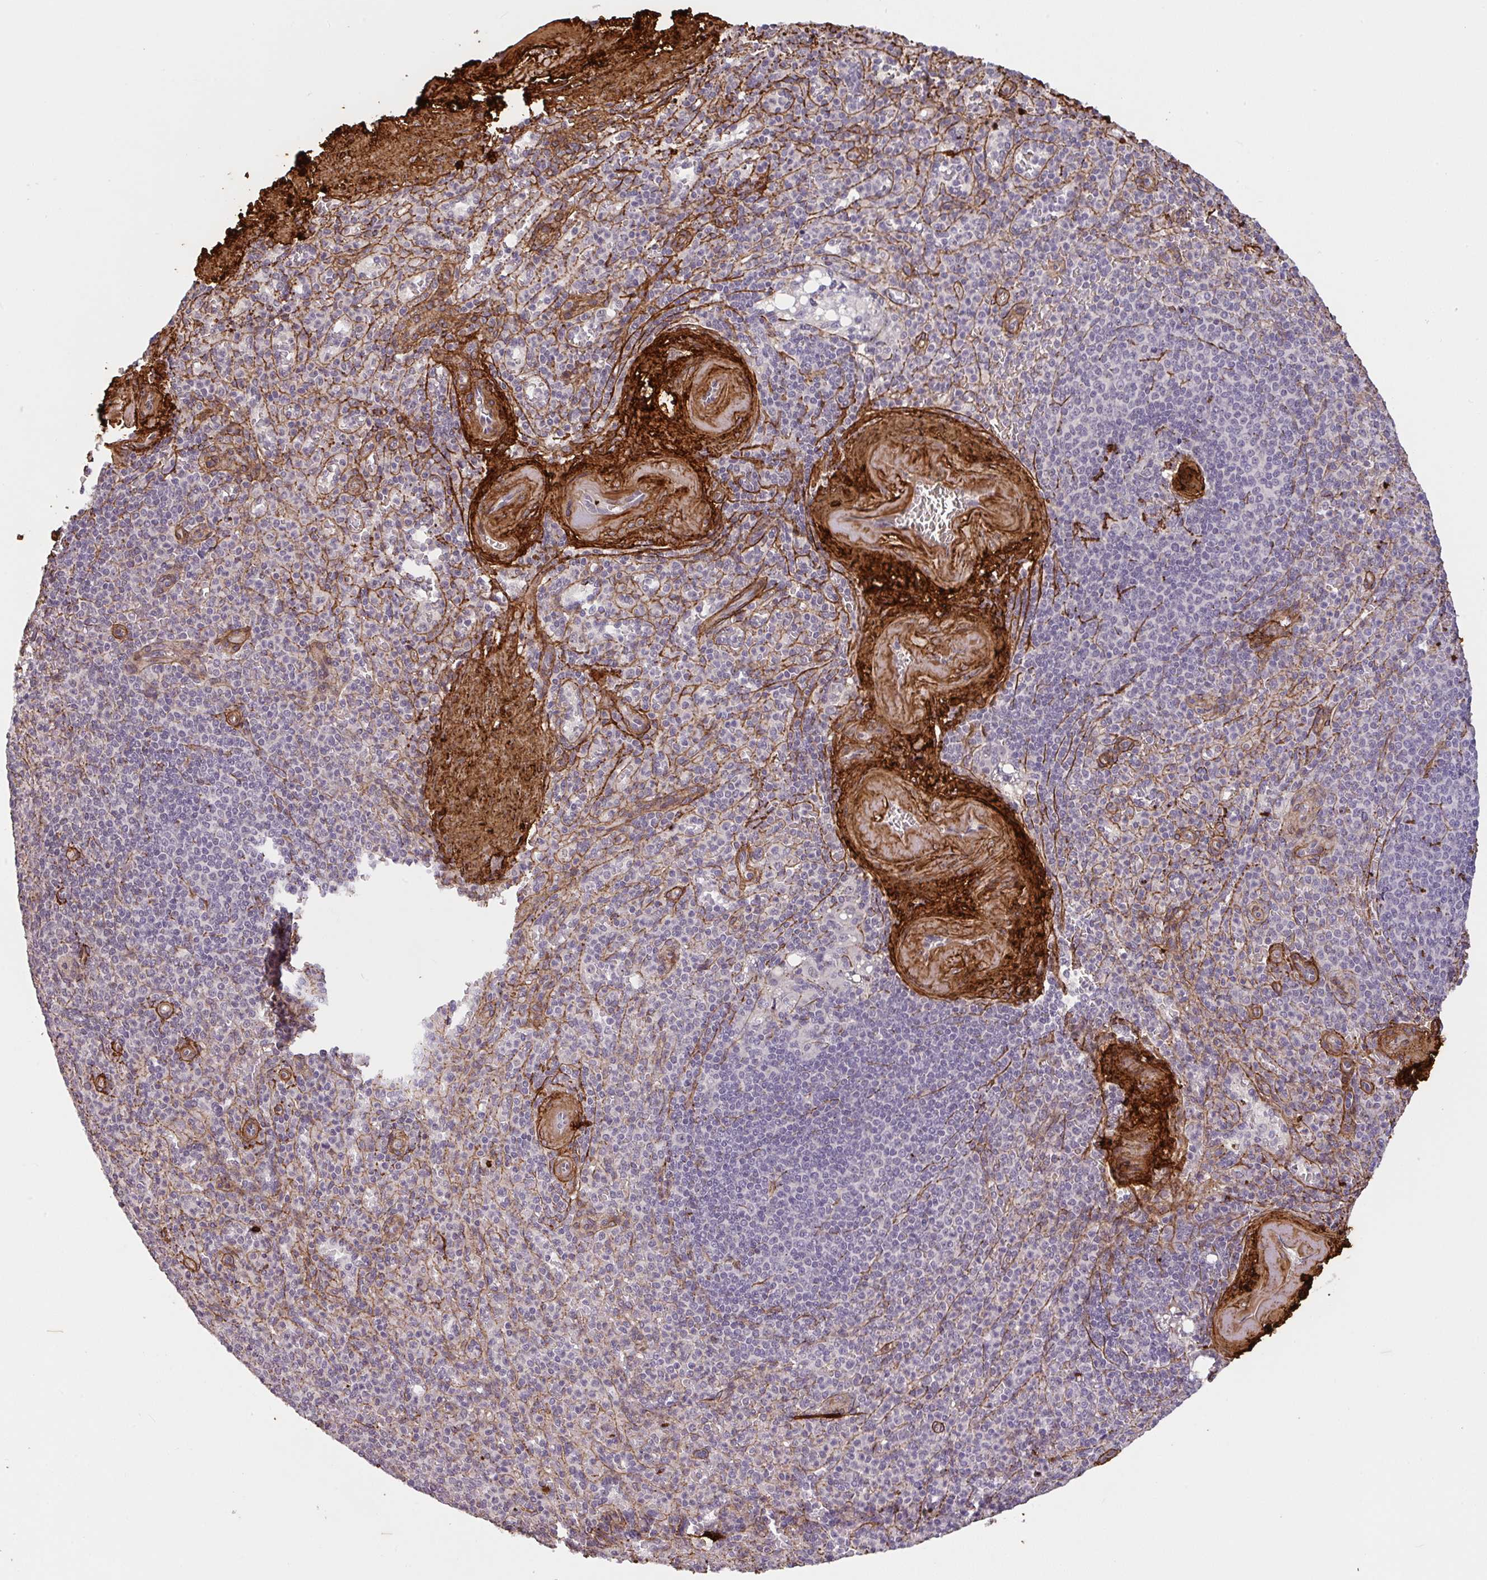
{"staining": {"intensity": "strong", "quantity": "<25%", "location": "cytoplasmic/membranous"}, "tissue": "spleen", "cell_type": "Cells in red pulp", "image_type": "normal", "snomed": [{"axis": "morphology", "description": "Normal tissue, NOS"}, {"axis": "topography", "description": "Spleen"}], "caption": "Cells in red pulp show medium levels of strong cytoplasmic/membranous staining in approximately <25% of cells in unremarkable spleen. (brown staining indicates protein expression, while blue staining denotes nuclei).", "gene": "COL3A1", "patient": {"sex": "female", "age": 74}}